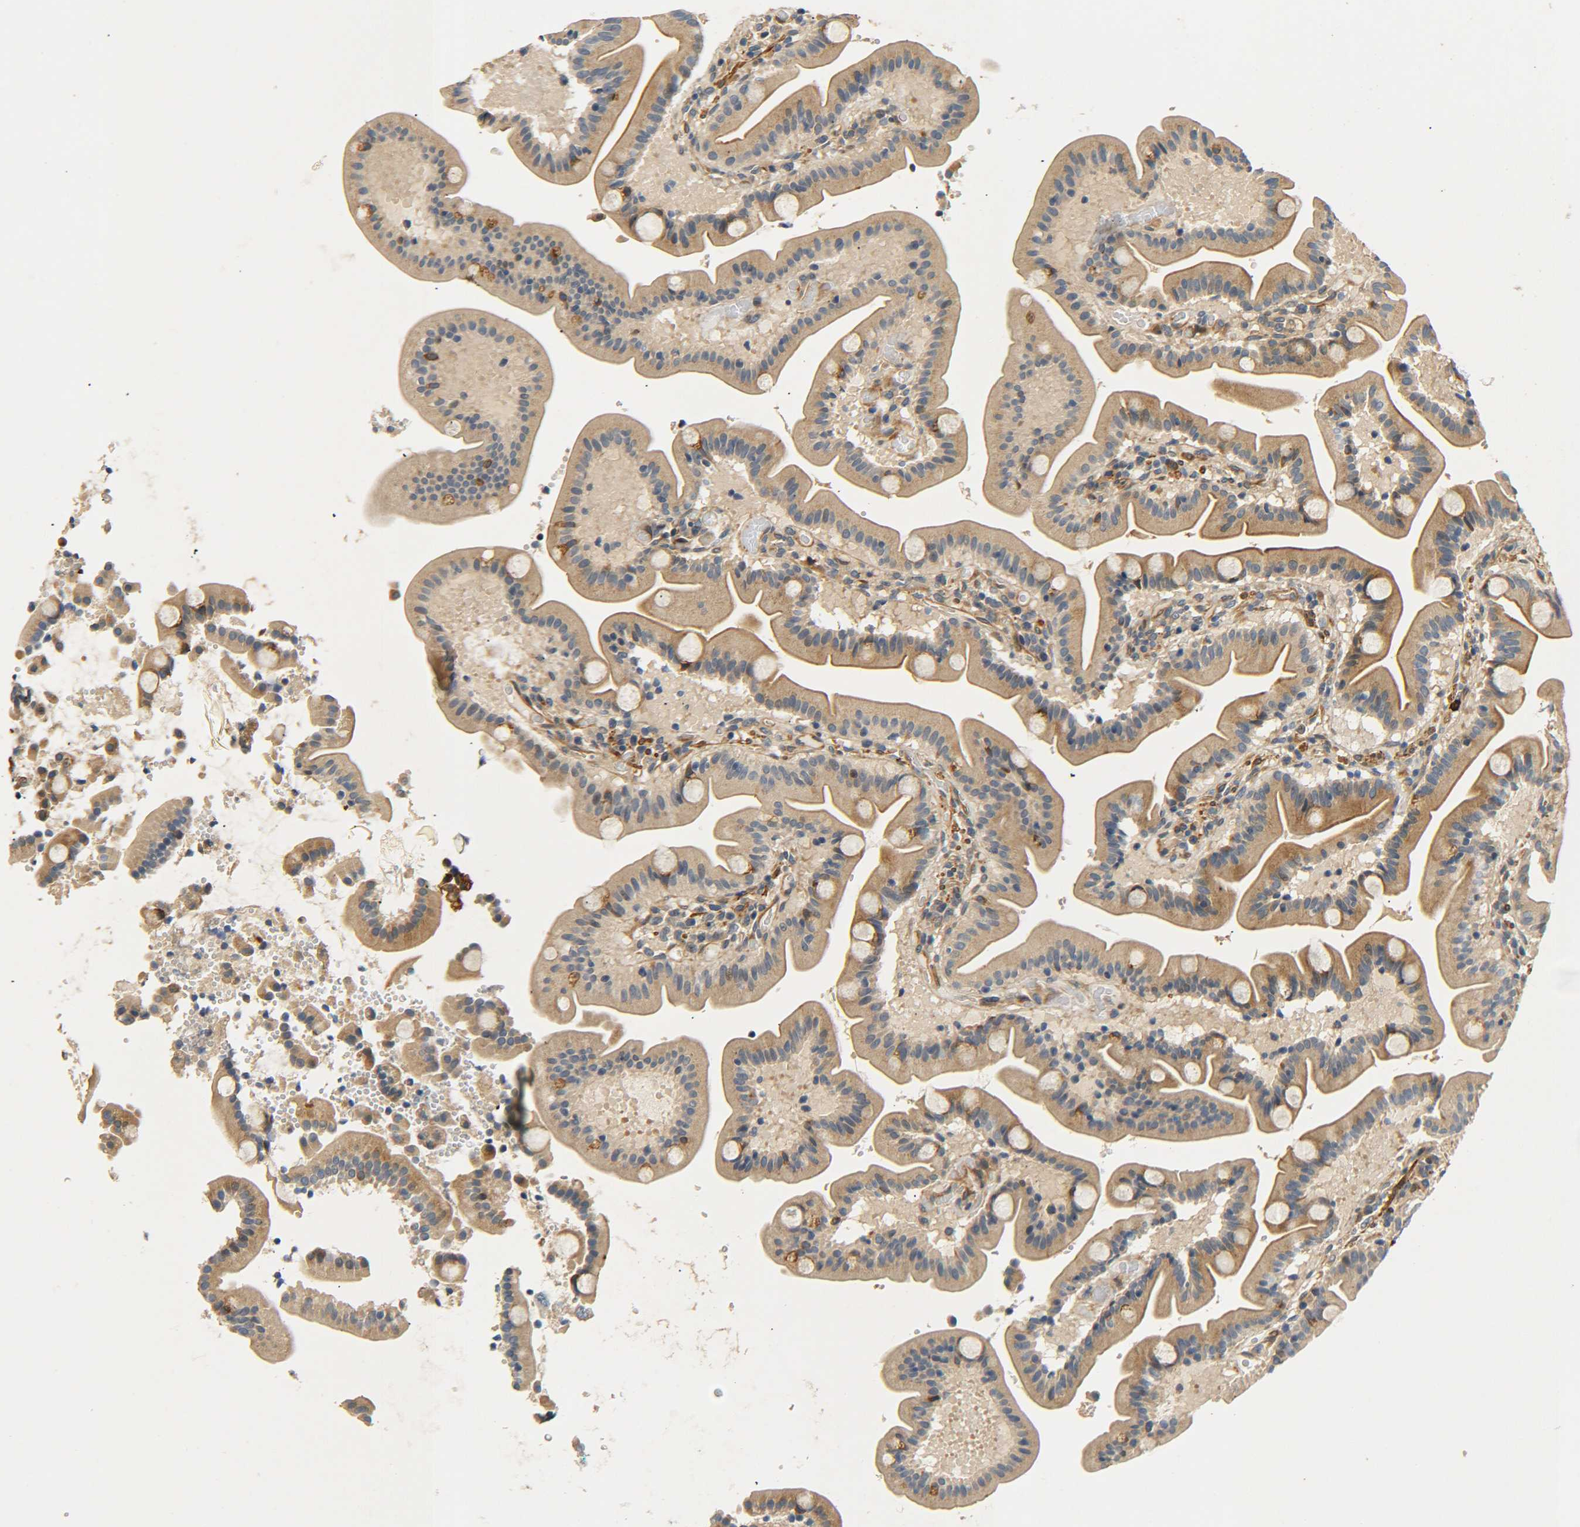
{"staining": {"intensity": "moderate", "quantity": ">75%", "location": "cytoplasmic/membranous"}, "tissue": "duodenum", "cell_type": "Glandular cells", "image_type": "normal", "snomed": [{"axis": "morphology", "description": "Normal tissue, NOS"}, {"axis": "topography", "description": "Duodenum"}], "caption": "Immunohistochemical staining of benign duodenum exhibits medium levels of moderate cytoplasmic/membranous staining in approximately >75% of glandular cells.", "gene": "MEIS1", "patient": {"sex": "male", "age": 54}}